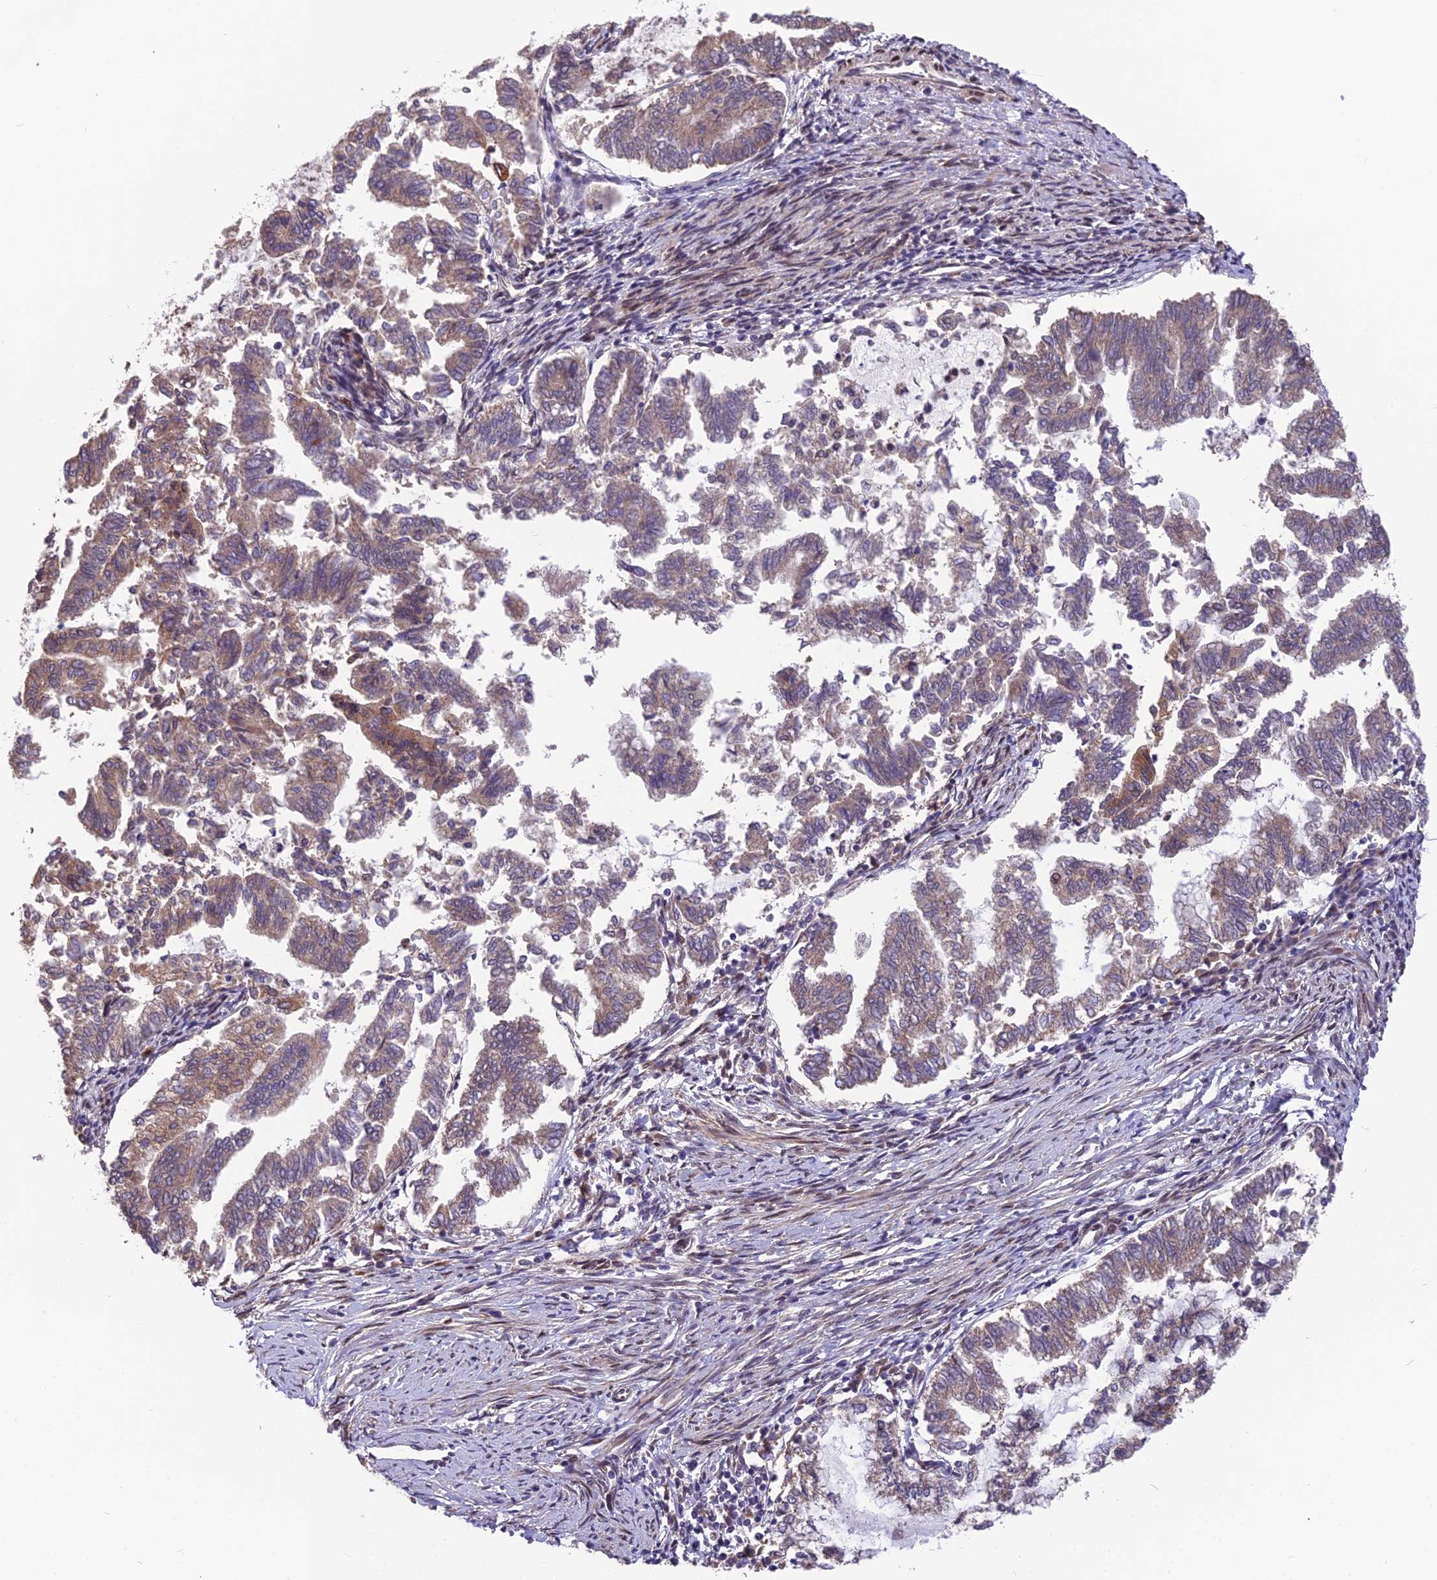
{"staining": {"intensity": "weak", "quantity": "25%-75%", "location": "cytoplasmic/membranous"}, "tissue": "endometrial cancer", "cell_type": "Tumor cells", "image_type": "cancer", "snomed": [{"axis": "morphology", "description": "Adenocarcinoma, NOS"}, {"axis": "topography", "description": "Endometrium"}], "caption": "A brown stain shows weak cytoplasmic/membranous positivity of a protein in human endometrial cancer (adenocarcinoma) tumor cells.", "gene": "CYP2R1", "patient": {"sex": "female", "age": 79}}